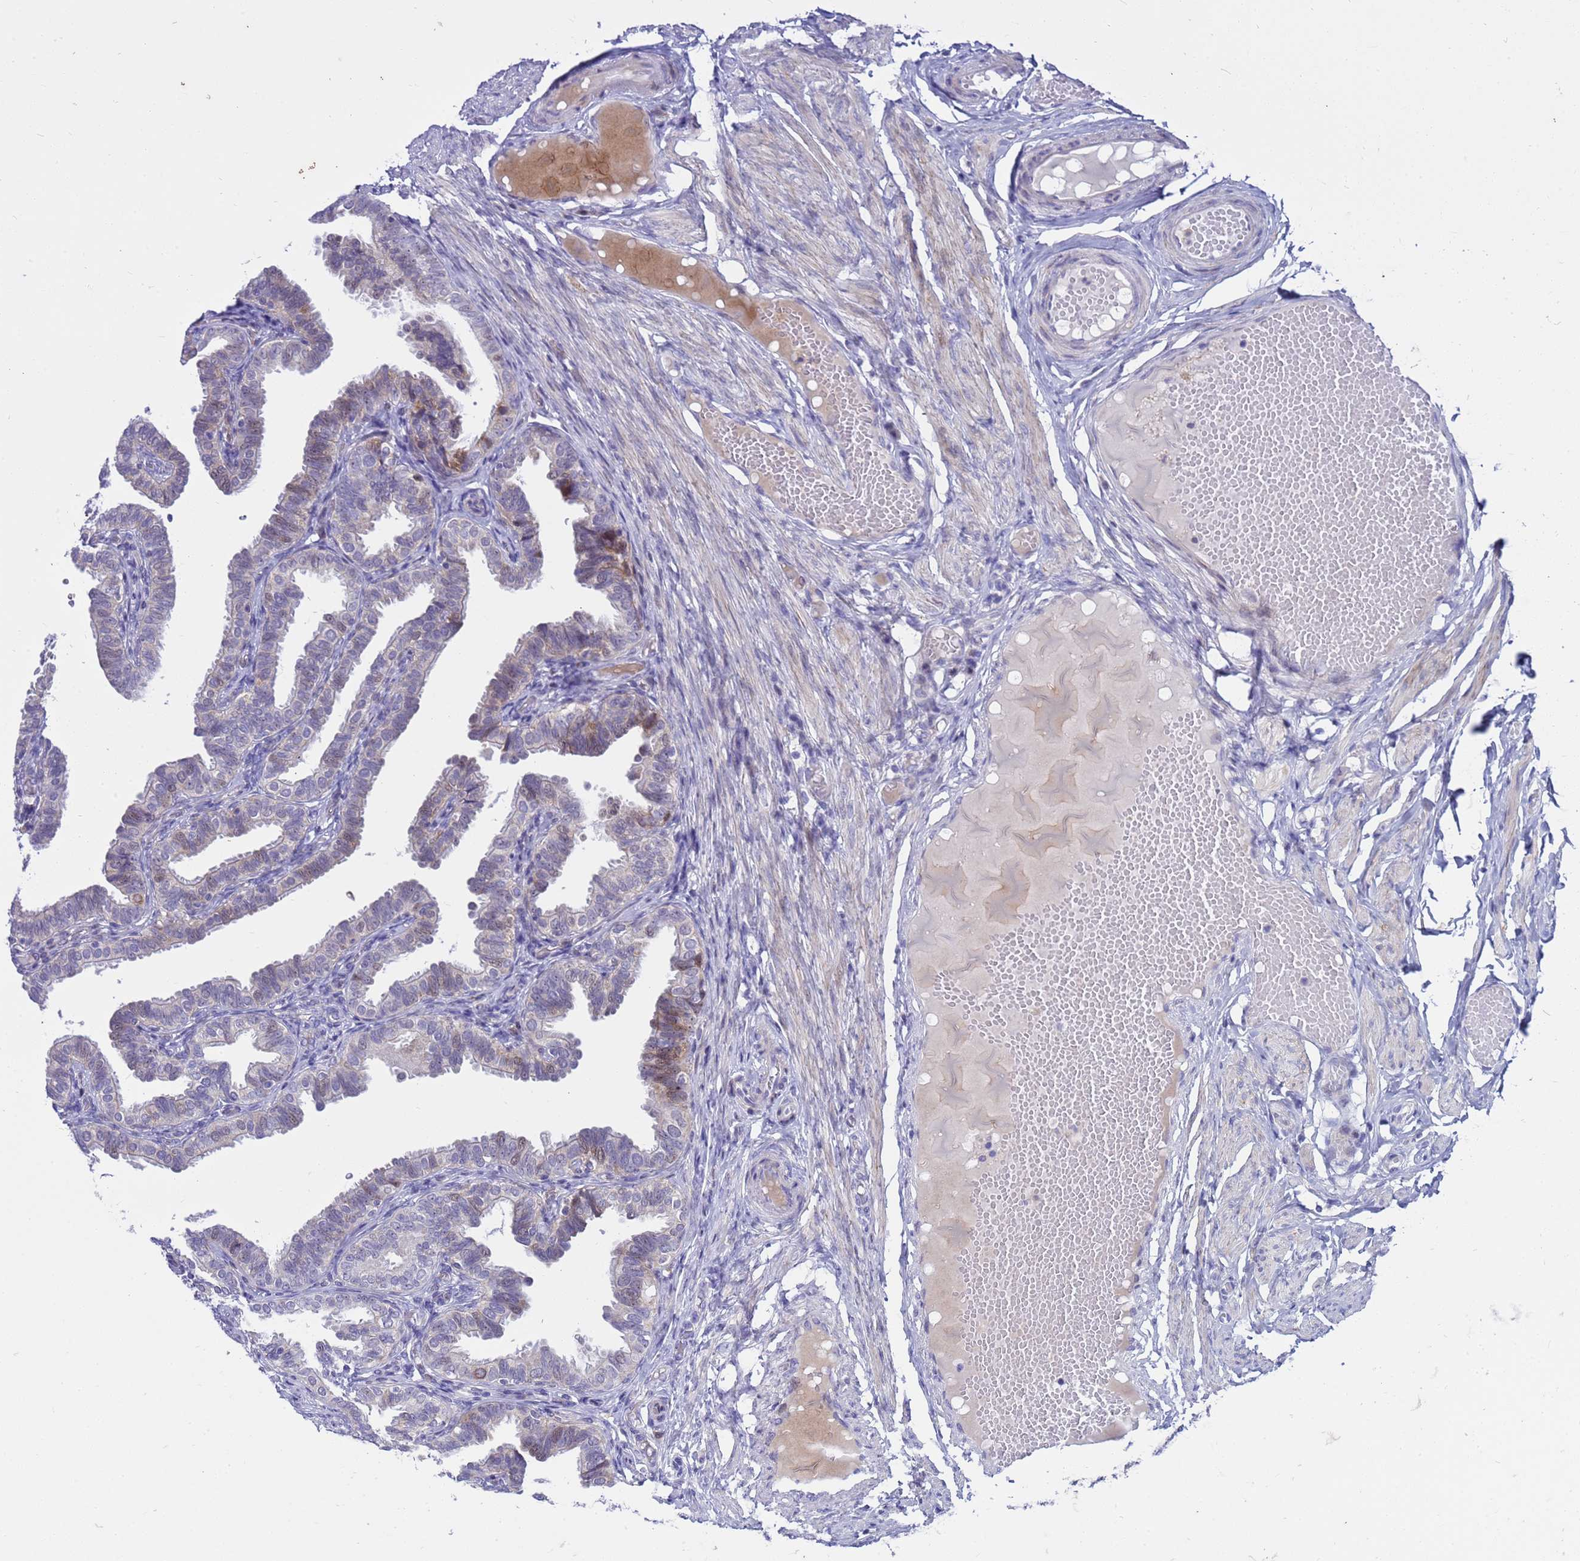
{"staining": {"intensity": "moderate", "quantity": "<25%", "location": "cytoplasmic/membranous,nuclear"}, "tissue": "fallopian tube", "cell_type": "Glandular cells", "image_type": "normal", "snomed": [{"axis": "morphology", "description": "Normal tissue, NOS"}, {"axis": "topography", "description": "Fallopian tube"}], "caption": "Immunohistochemistry micrograph of unremarkable fallopian tube stained for a protein (brown), which displays low levels of moderate cytoplasmic/membranous,nuclear positivity in about <25% of glandular cells.", "gene": "LRATD1", "patient": {"sex": "female", "age": 39}}